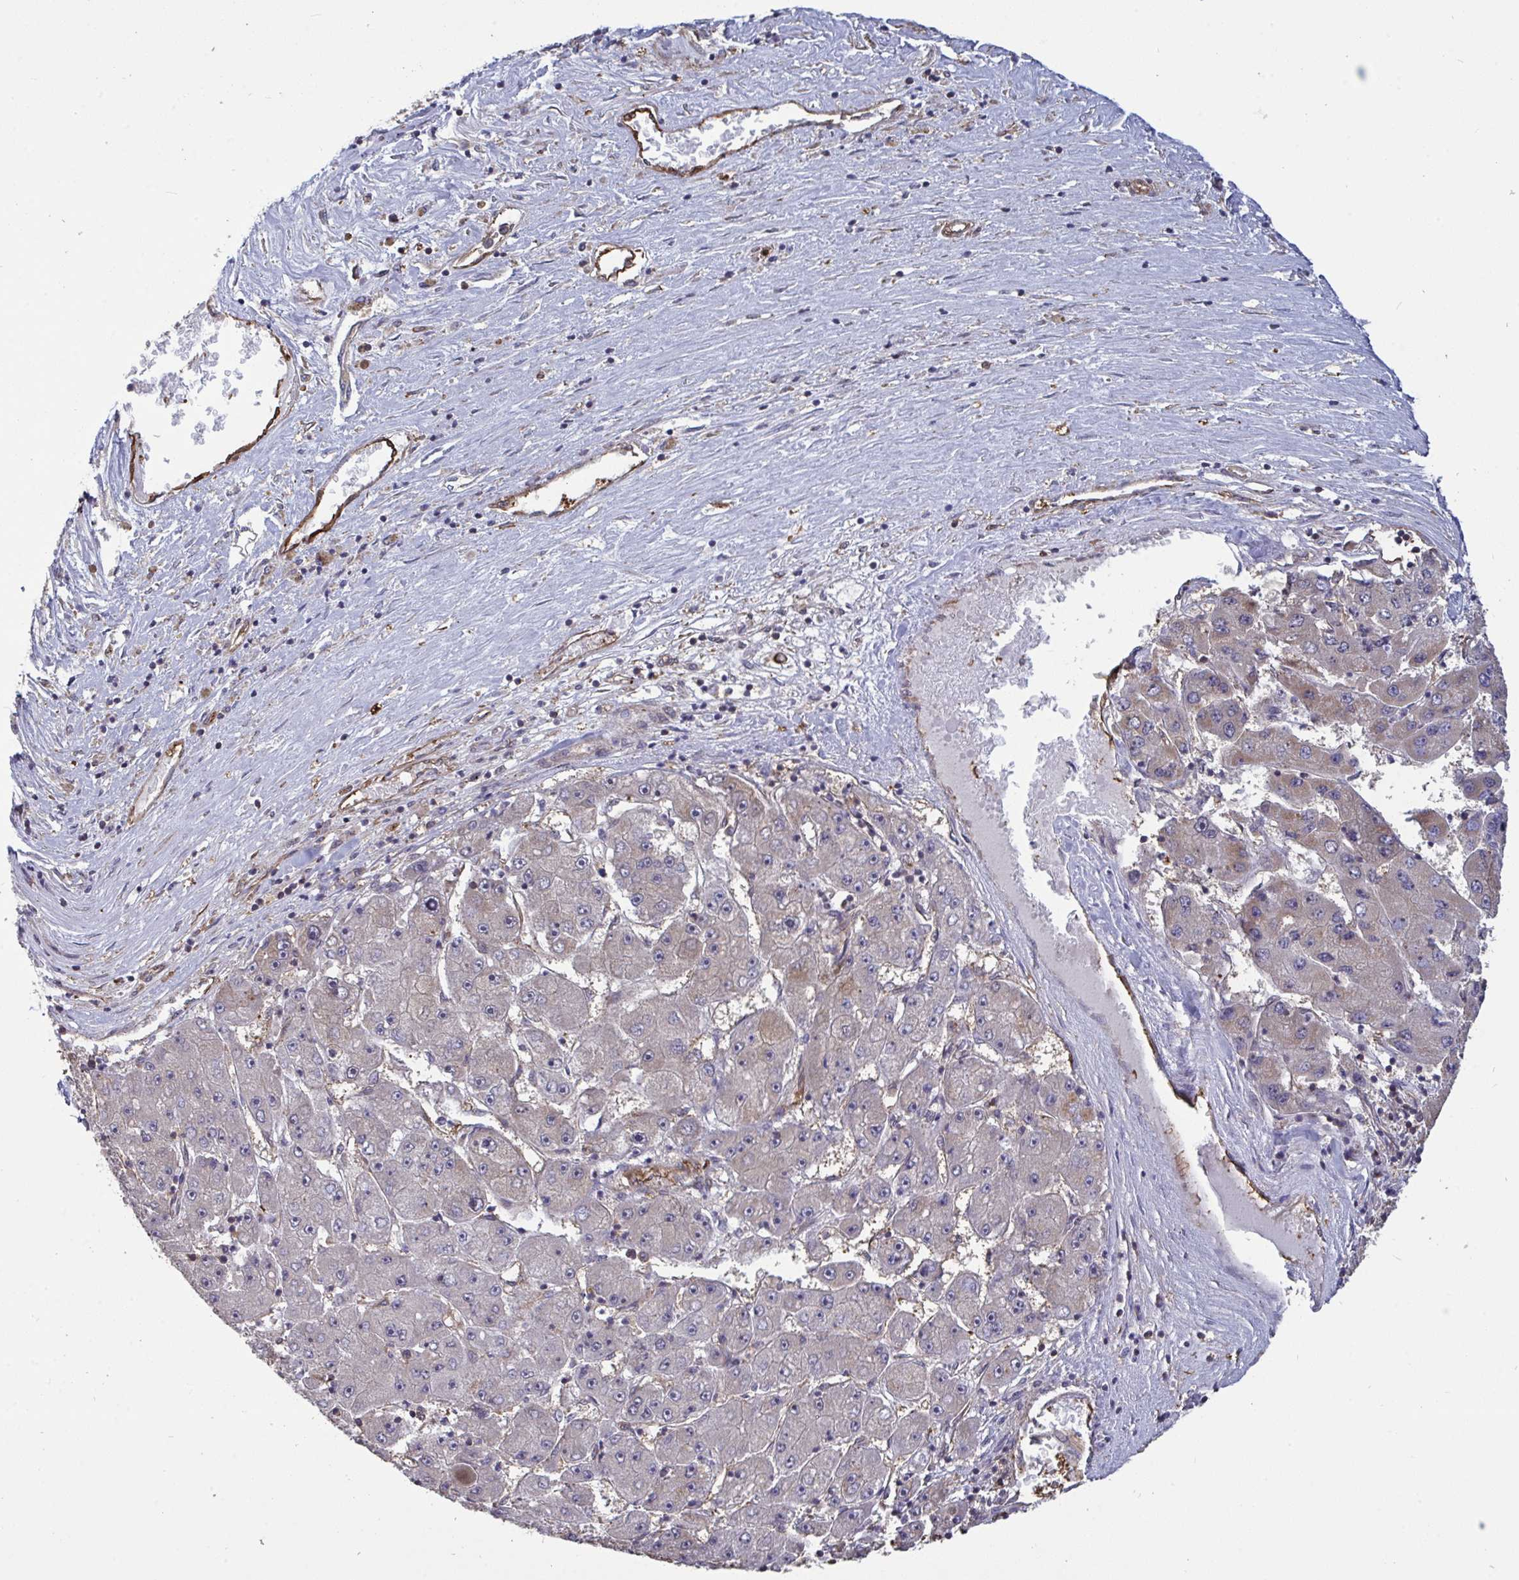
{"staining": {"intensity": "negative", "quantity": "none", "location": "none"}, "tissue": "liver cancer", "cell_type": "Tumor cells", "image_type": "cancer", "snomed": [{"axis": "morphology", "description": "Carcinoma, Hepatocellular, NOS"}, {"axis": "topography", "description": "Liver"}], "caption": "DAB (3,3'-diaminobenzidine) immunohistochemical staining of hepatocellular carcinoma (liver) demonstrates no significant positivity in tumor cells.", "gene": "ISCU", "patient": {"sex": "female", "age": 61}}